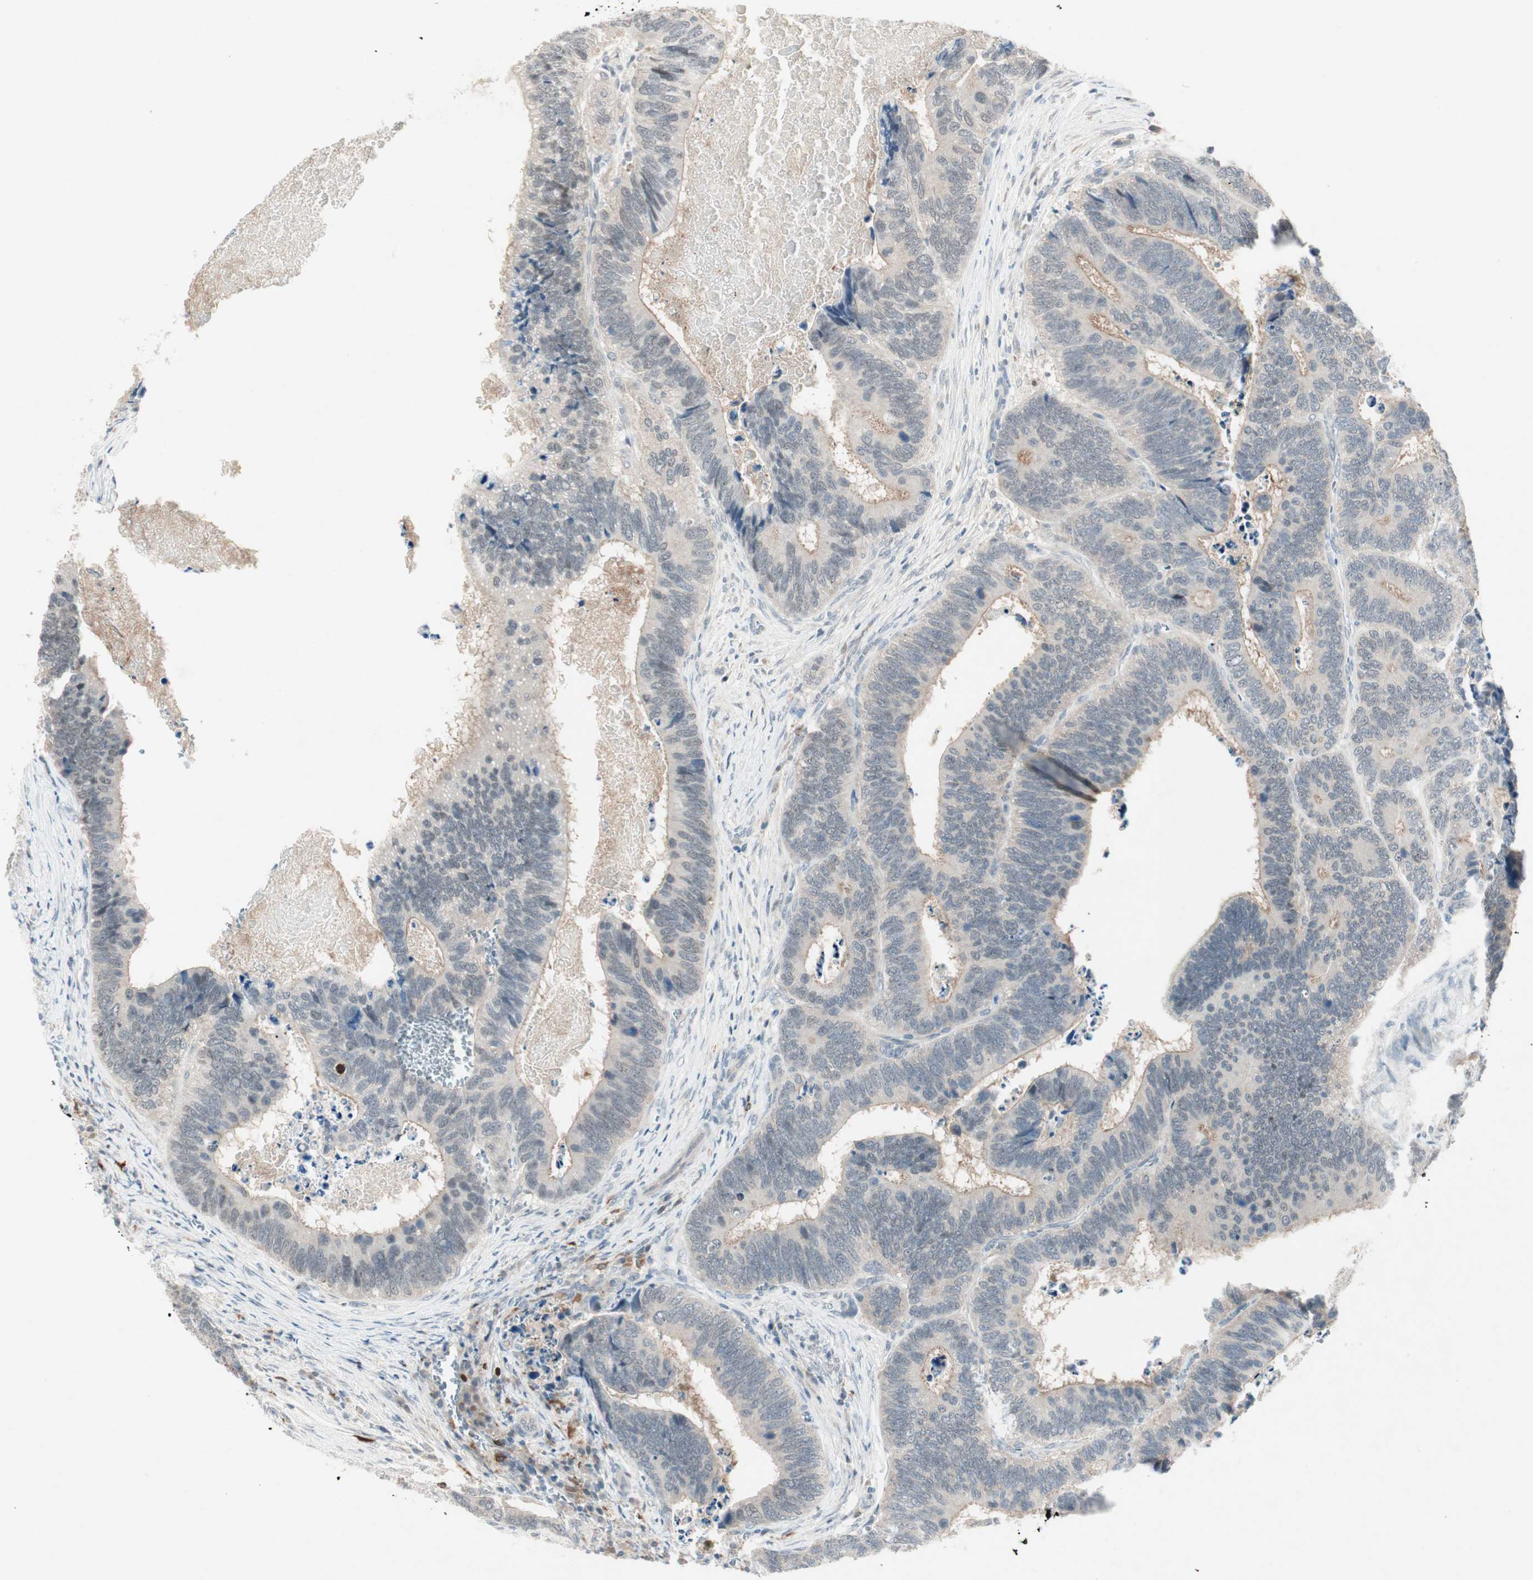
{"staining": {"intensity": "weak", "quantity": "25%-75%", "location": "cytoplasmic/membranous"}, "tissue": "colorectal cancer", "cell_type": "Tumor cells", "image_type": "cancer", "snomed": [{"axis": "morphology", "description": "Adenocarcinoma, NOS"}, {"axis": "topography", "description": "Colon"}], "caption": "A histopathology image of colorectal cancer stained for a protein exhibits weak cytoplasmic/membranous brown staining in tumor cells. (IHC, brightfield microscopy, high magnification).", "gene": "RTL6", "patient": {"sex": "male", "age": 72}}